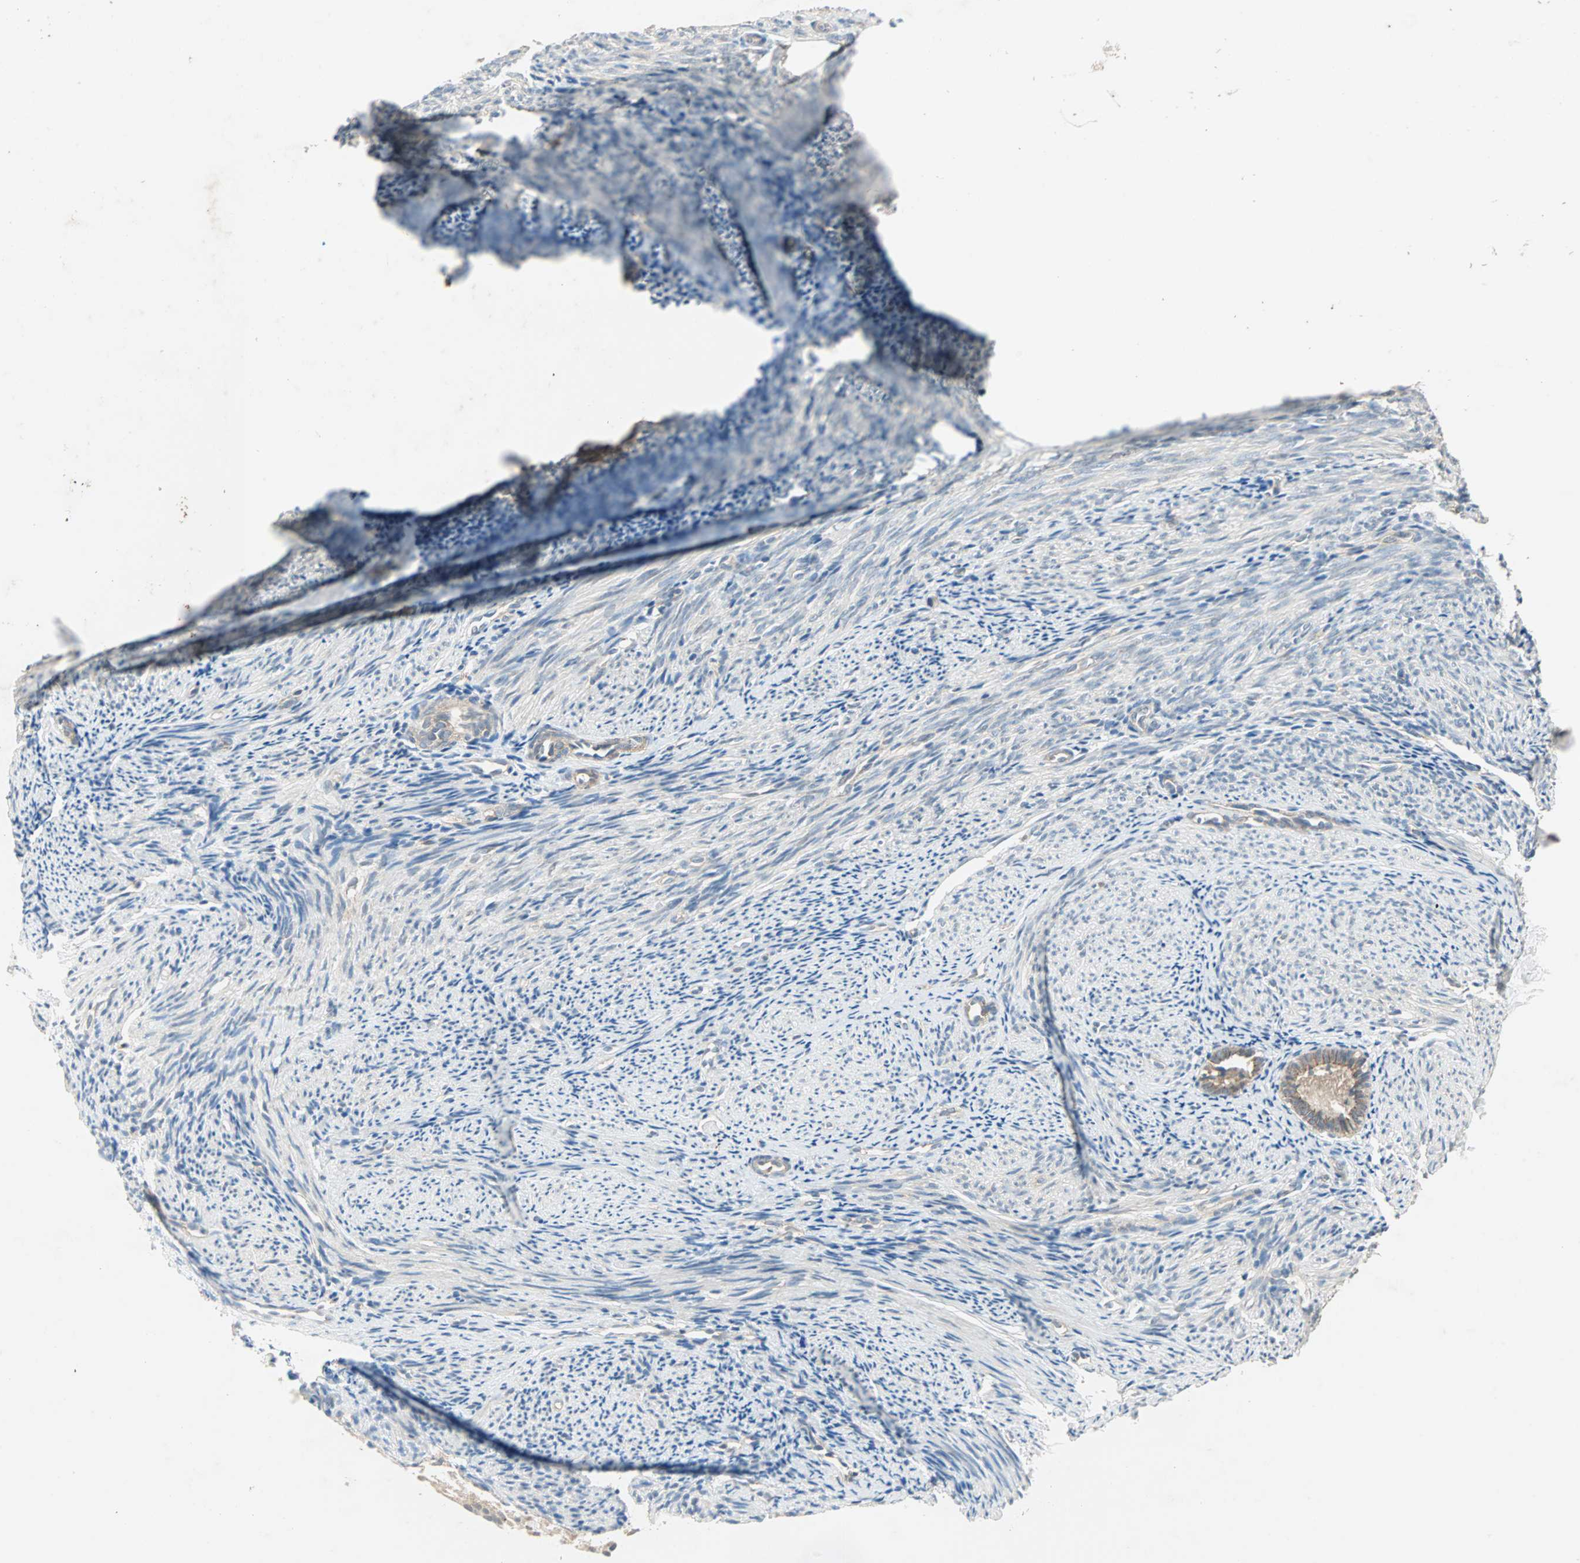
{"staining": {"intensity": "negative", "quantity": "none", "location": "none"}, "tissue": "endometrium", "cell_type": "Cells in endometrial stroma", "image_type": "normal", "snomed": [{"axis": "morphology", "description": "Normal tissue, NOS"}, {"axis": "topography", "description": "Smooth muscle"}, {"axis": "topography", "description": "Endometrium"}], "caption": "Immunohistochemistry image of benign human endometrium stained for a protein (brown), which displays no positivity in cells in endometrial stroma. Nuclei are stained in blue.", "gene": "TTF2", "patient": {"sex": "female", "age": 57}}